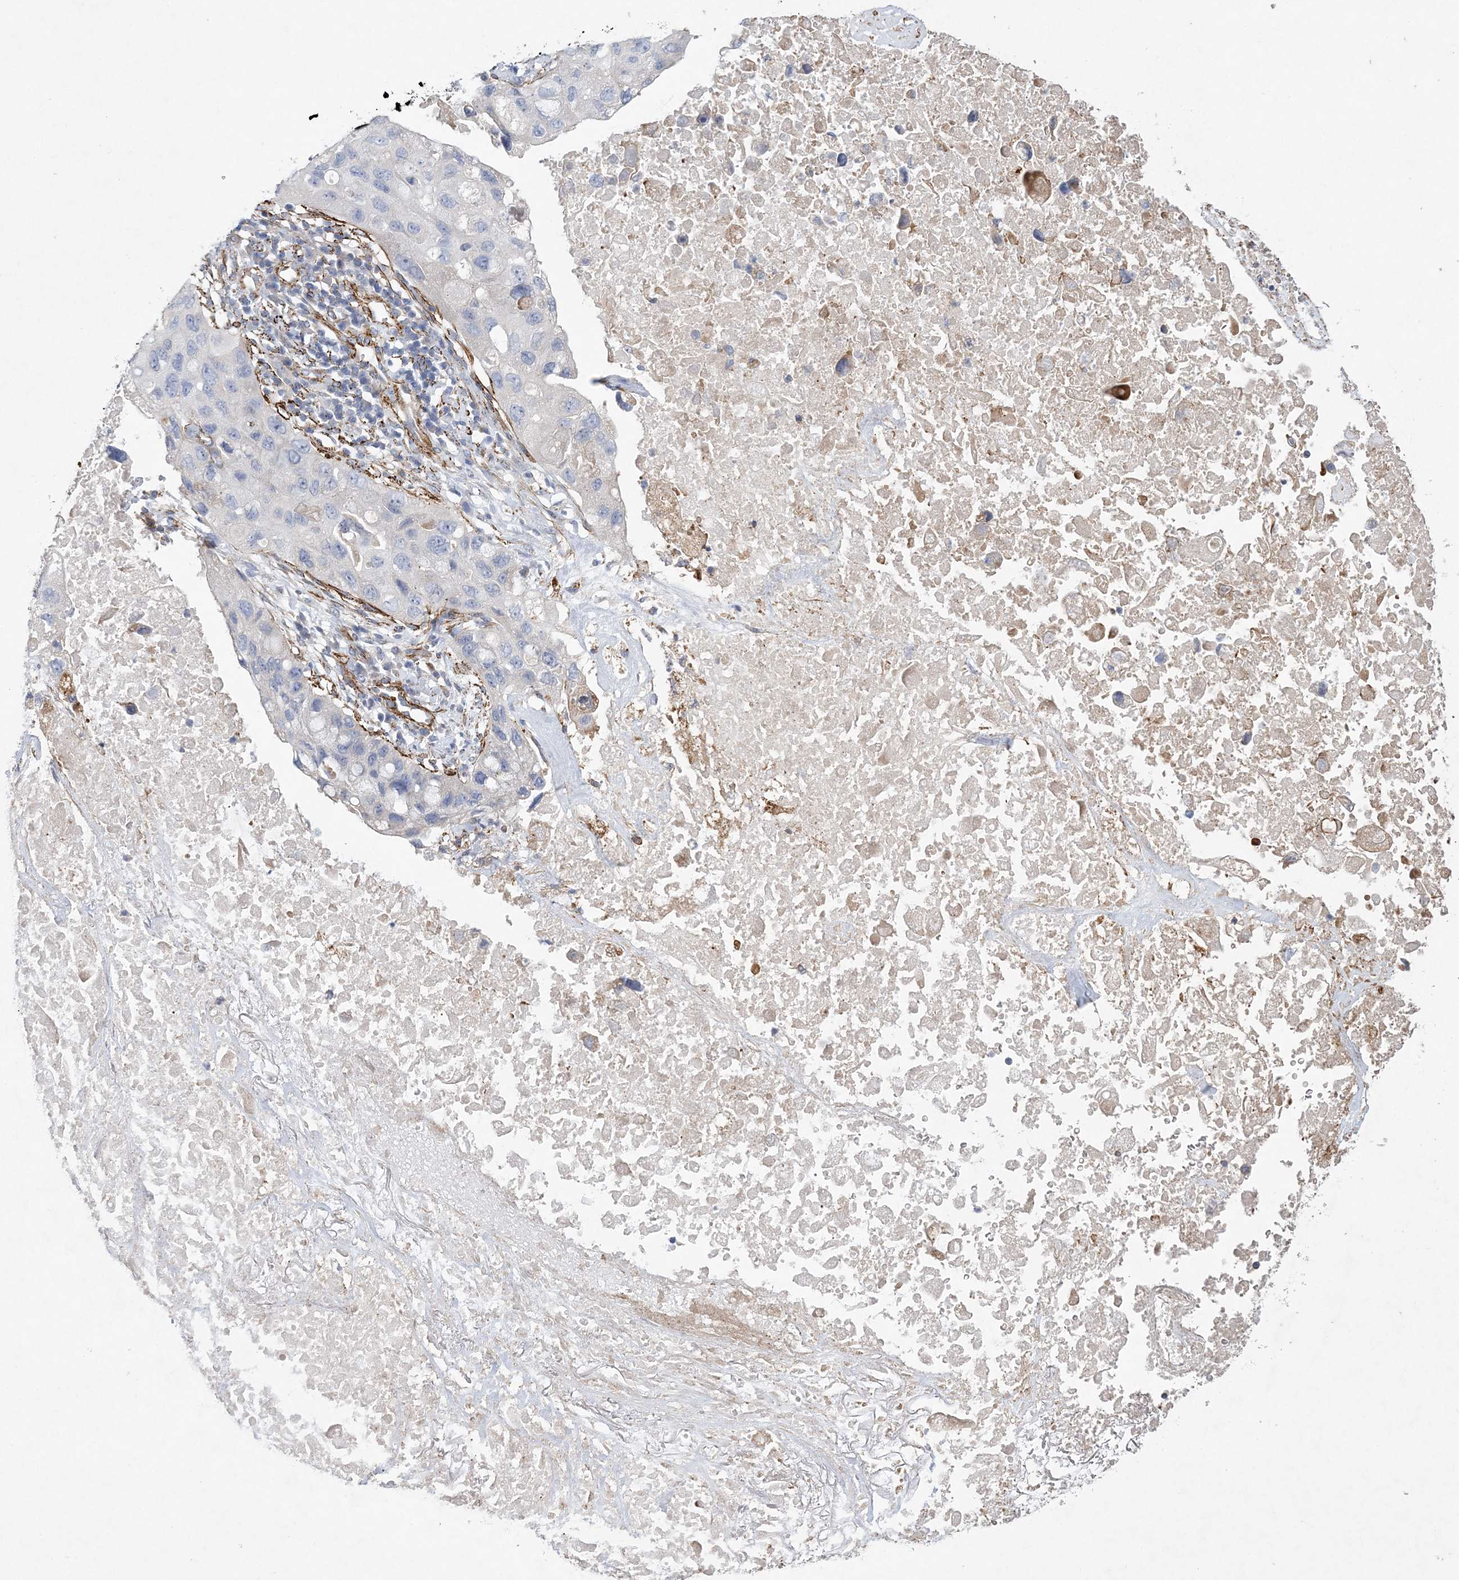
{"staining": {"intensity": "negative", "quantity": "none", "location": "none"}, "tissue": "lung cancer", "cell_type": "Tumor cells", "image_type": "cancer", "snomed": [{"axis": "morphology", "description": "Squamous cell carcinoma, NOS"}, {"axis": "topography", "description": "Lung"}], "caption": "This image is of squamous cell carcinoma (lung) stained with IHC to label a protein in brown with the nuclei are counter-stained blue. There is no staining in tumor cells.", "gene": "ARSJ", "patient": {"sex": "female", "age": 73}}